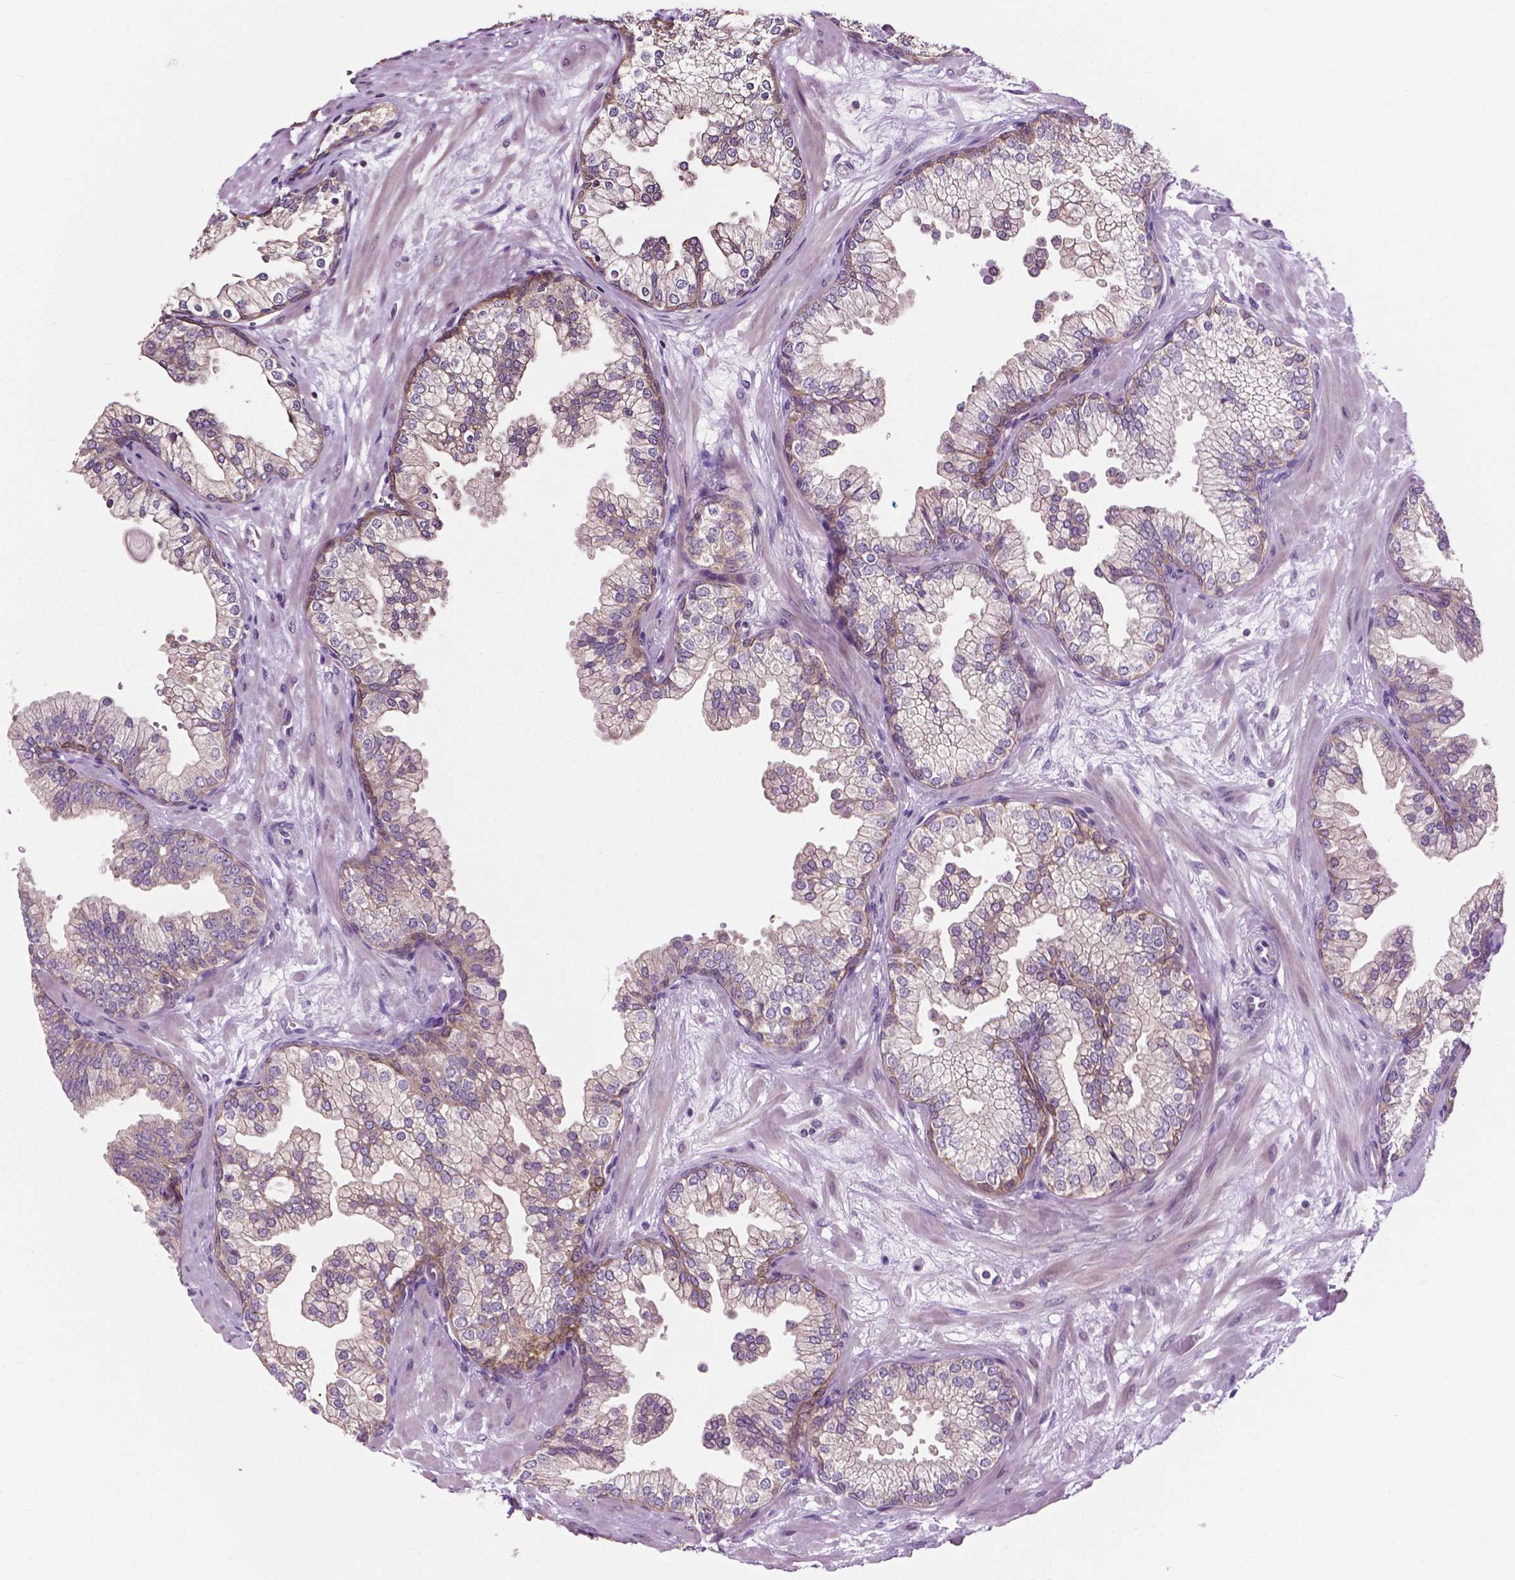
{"staining": {"intensity": "weak", "quantity": "<25%", "location": "cytoplasmic/membranous"}, "tissue": "prostate", "cell_type": "Glandular cells", "image_type": "normal", "snomed": [{"axis": "morphology", "description": "Normal tissue, NOS"}, {"axis": "topography", "description": "Prostate"}, {"axis": "topography", "description": "Peripheral nerve tissue"}], "caption": "High power microscopy photomicrograph of an immunohistochemistry (IHC) image of benign prostate, revealing no significant positivity in glandular cells.", "gene": "MZT1", "patient": {"sex": "male", "age": 61}}